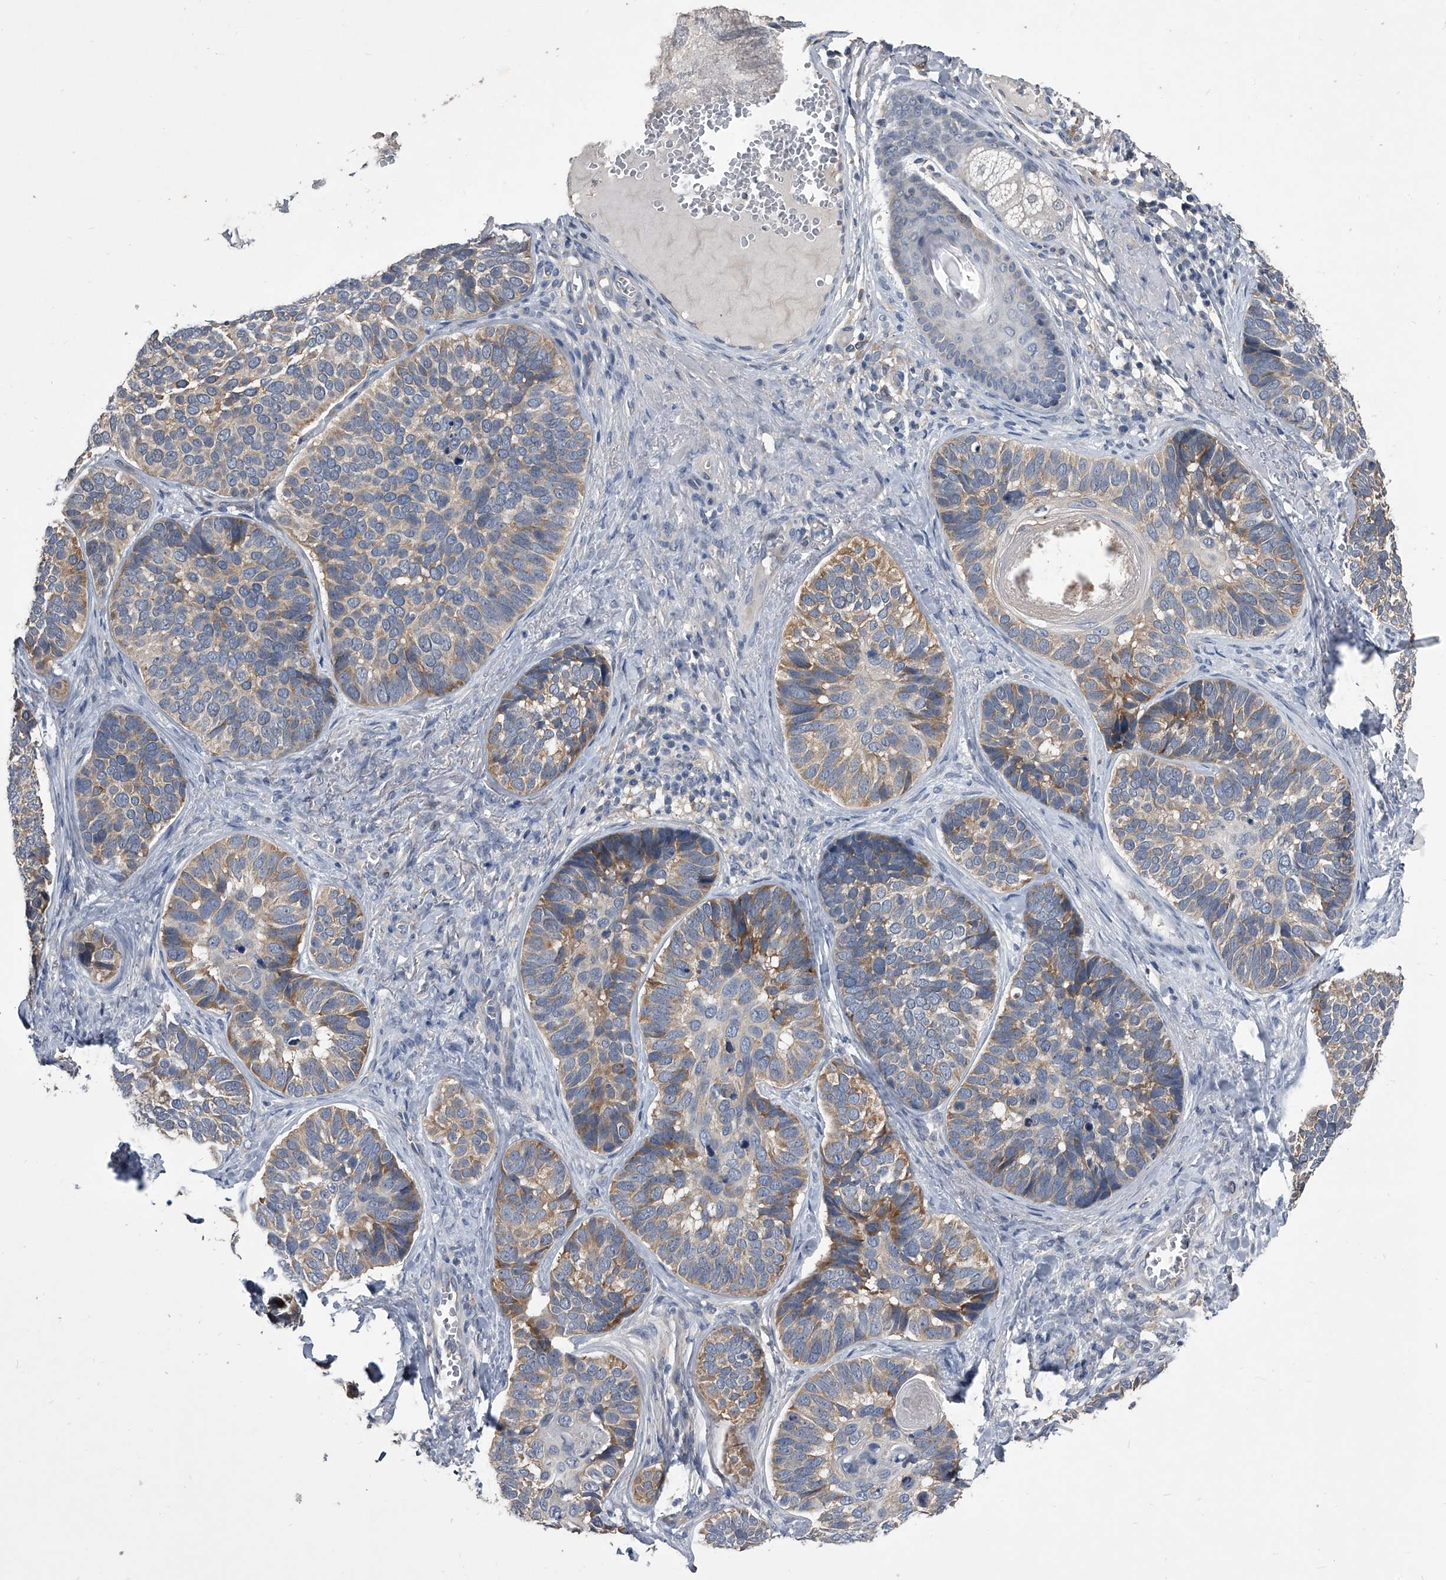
{"staining": {"intensity": "weak", "quantity": "25%-75%", "location": "cytoplasmic/membranous"}, "tissue": "skin cancer", "cell_type": "Tumor cells", "image_type": "cancer", "snomed": [{"axis": "morphology", "description": "Basal cell carcinoma"}, {"axis": "topography", "description": "Skin"}], "caption": "A low amount of weak cytoplasmic/membranous staining is identified in about 25%-75% of tumor cells in skin cancer (basal cell carcinoma) tissue.", "gene": "MAP4K3", "patient": {"sex": "male", "age": 62}}